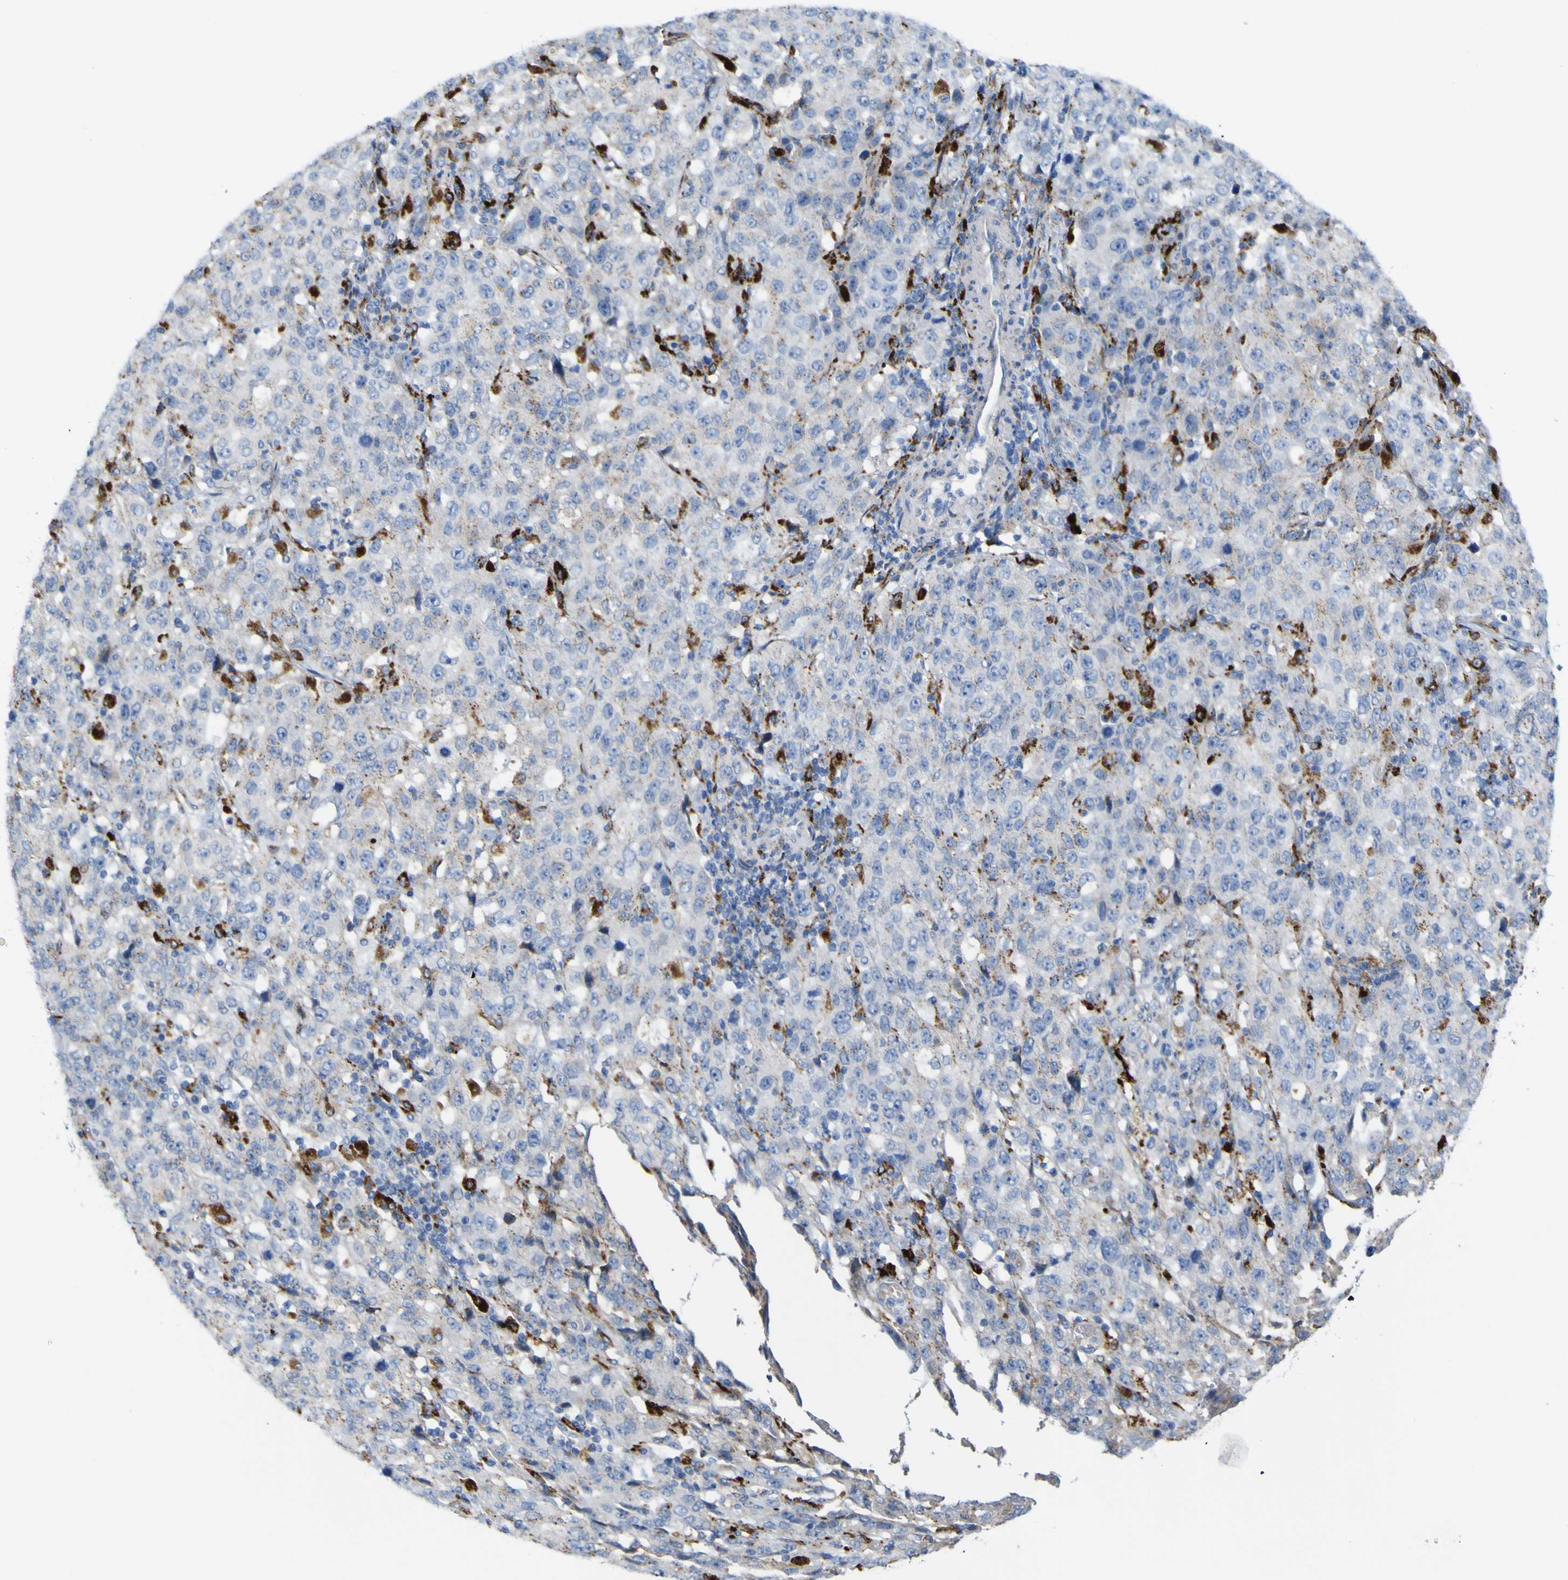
{"staining": {"intensity": "negative", "quantity": "none", "location": "none"}, "tissue": "stomach cancer", "cell_type": "Tumor cells", "image_type": "cancer", "snomed": [{"axis": "morphology", "description": "Normal tissue, NOS"}, {"axis": "morphology", "description": "Adenocarcinoma, NOS"}, {"axis": "topography", "description": "Stomach"}], "caption": "DAB immunohistochemical staining of adenocarcinoma (stomach) displays no significant positivity in tumor cells.", "gene": "PTPRF", "patient": {"sex": "male", "age": 48}}